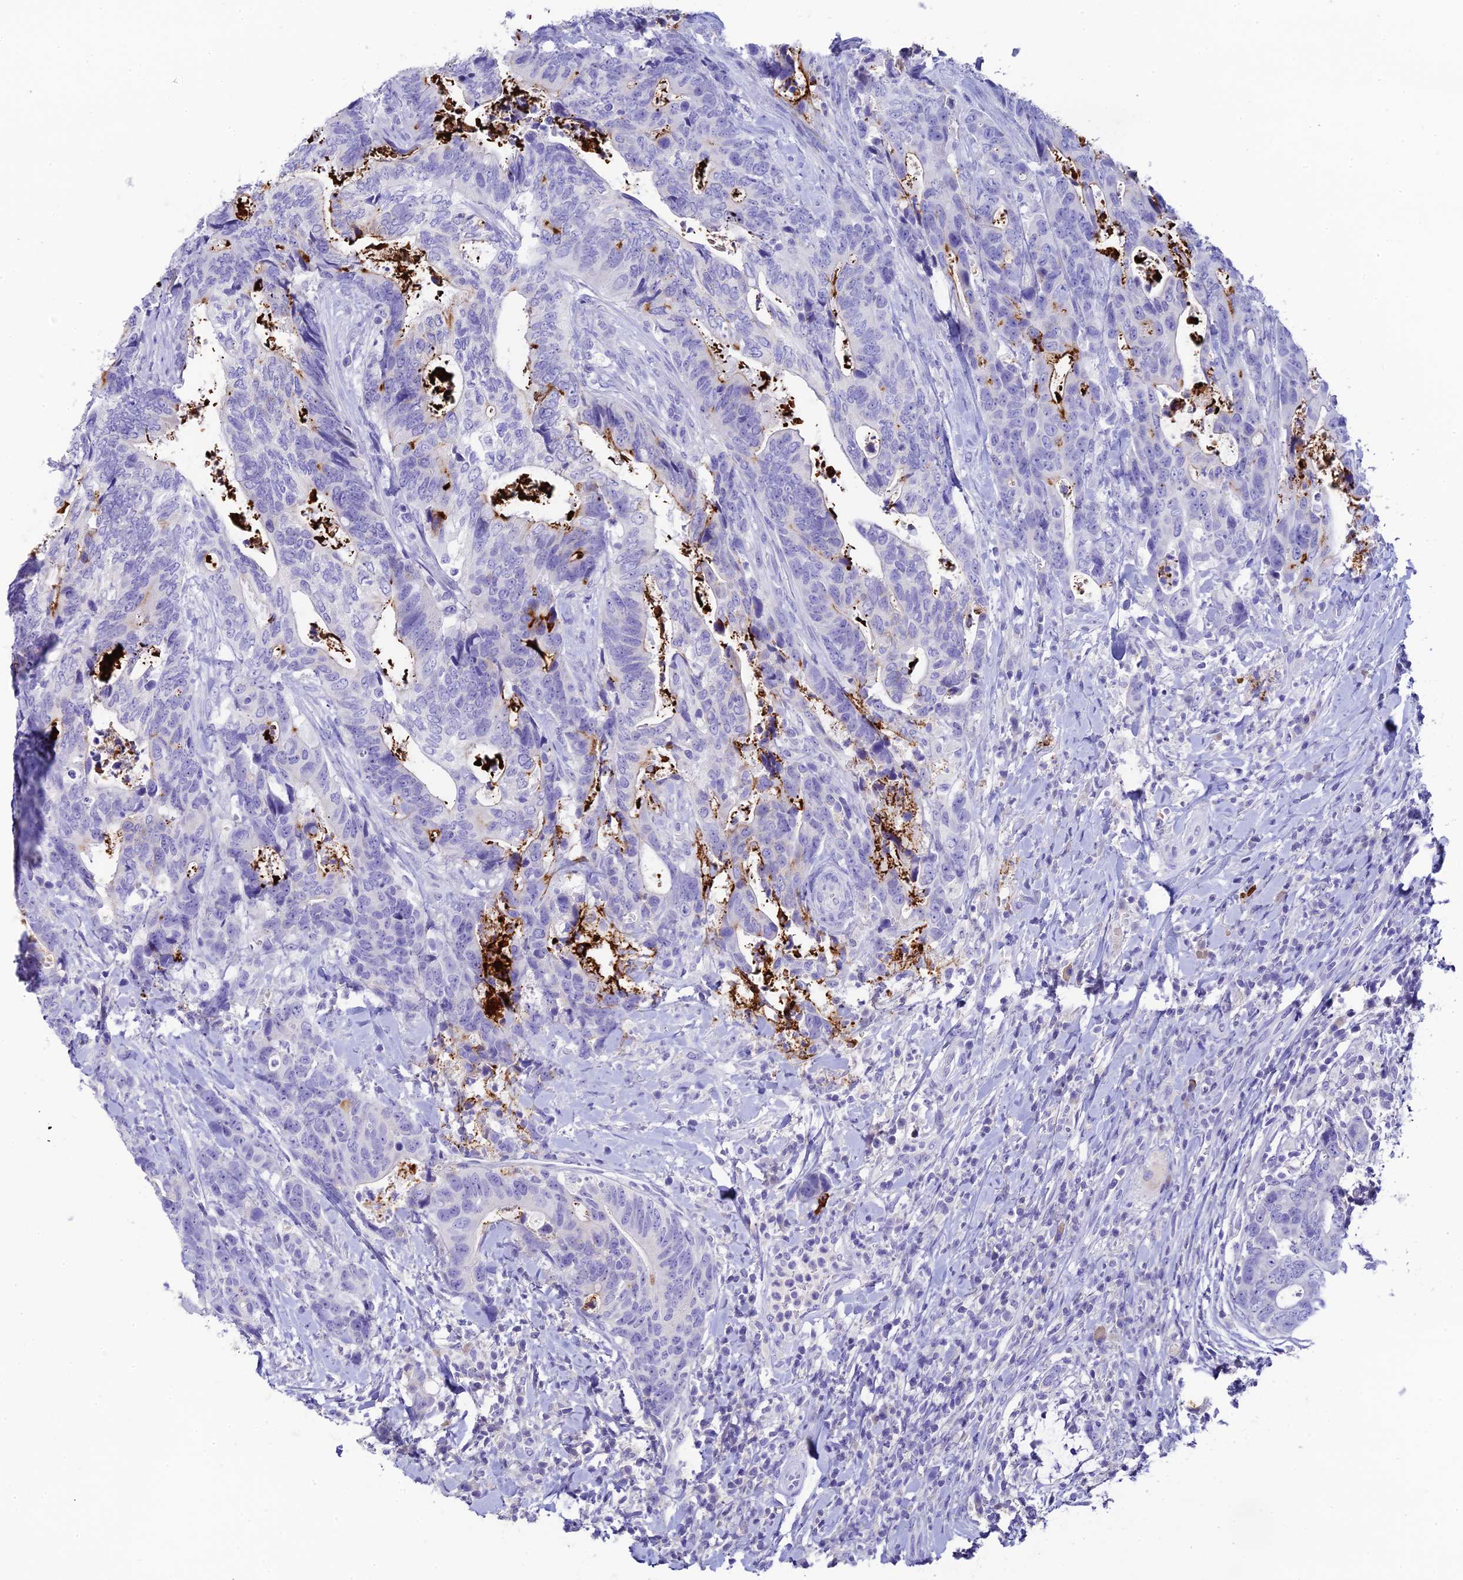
{"staining": {"intensity": "weak", "quantity": "<25%", "location": "cytoplasmic/membranous"}, "tissue": "colorectal cancer", "cell_type": "Tumor cells", "image_type": "cancer", "snomed": [{"axis": "morphology", "description": "Adenocarcinoma, NOS"}, {"axis": "topography", "description": "Colon"}], "caption": "DAB immunohistochemical staining of colorectal cancer (adenocarcinoma) demonstrates no significant expression in tumor cells.", "gene": "C12orf29", "patient": {"sex": "female", "age": 82}}